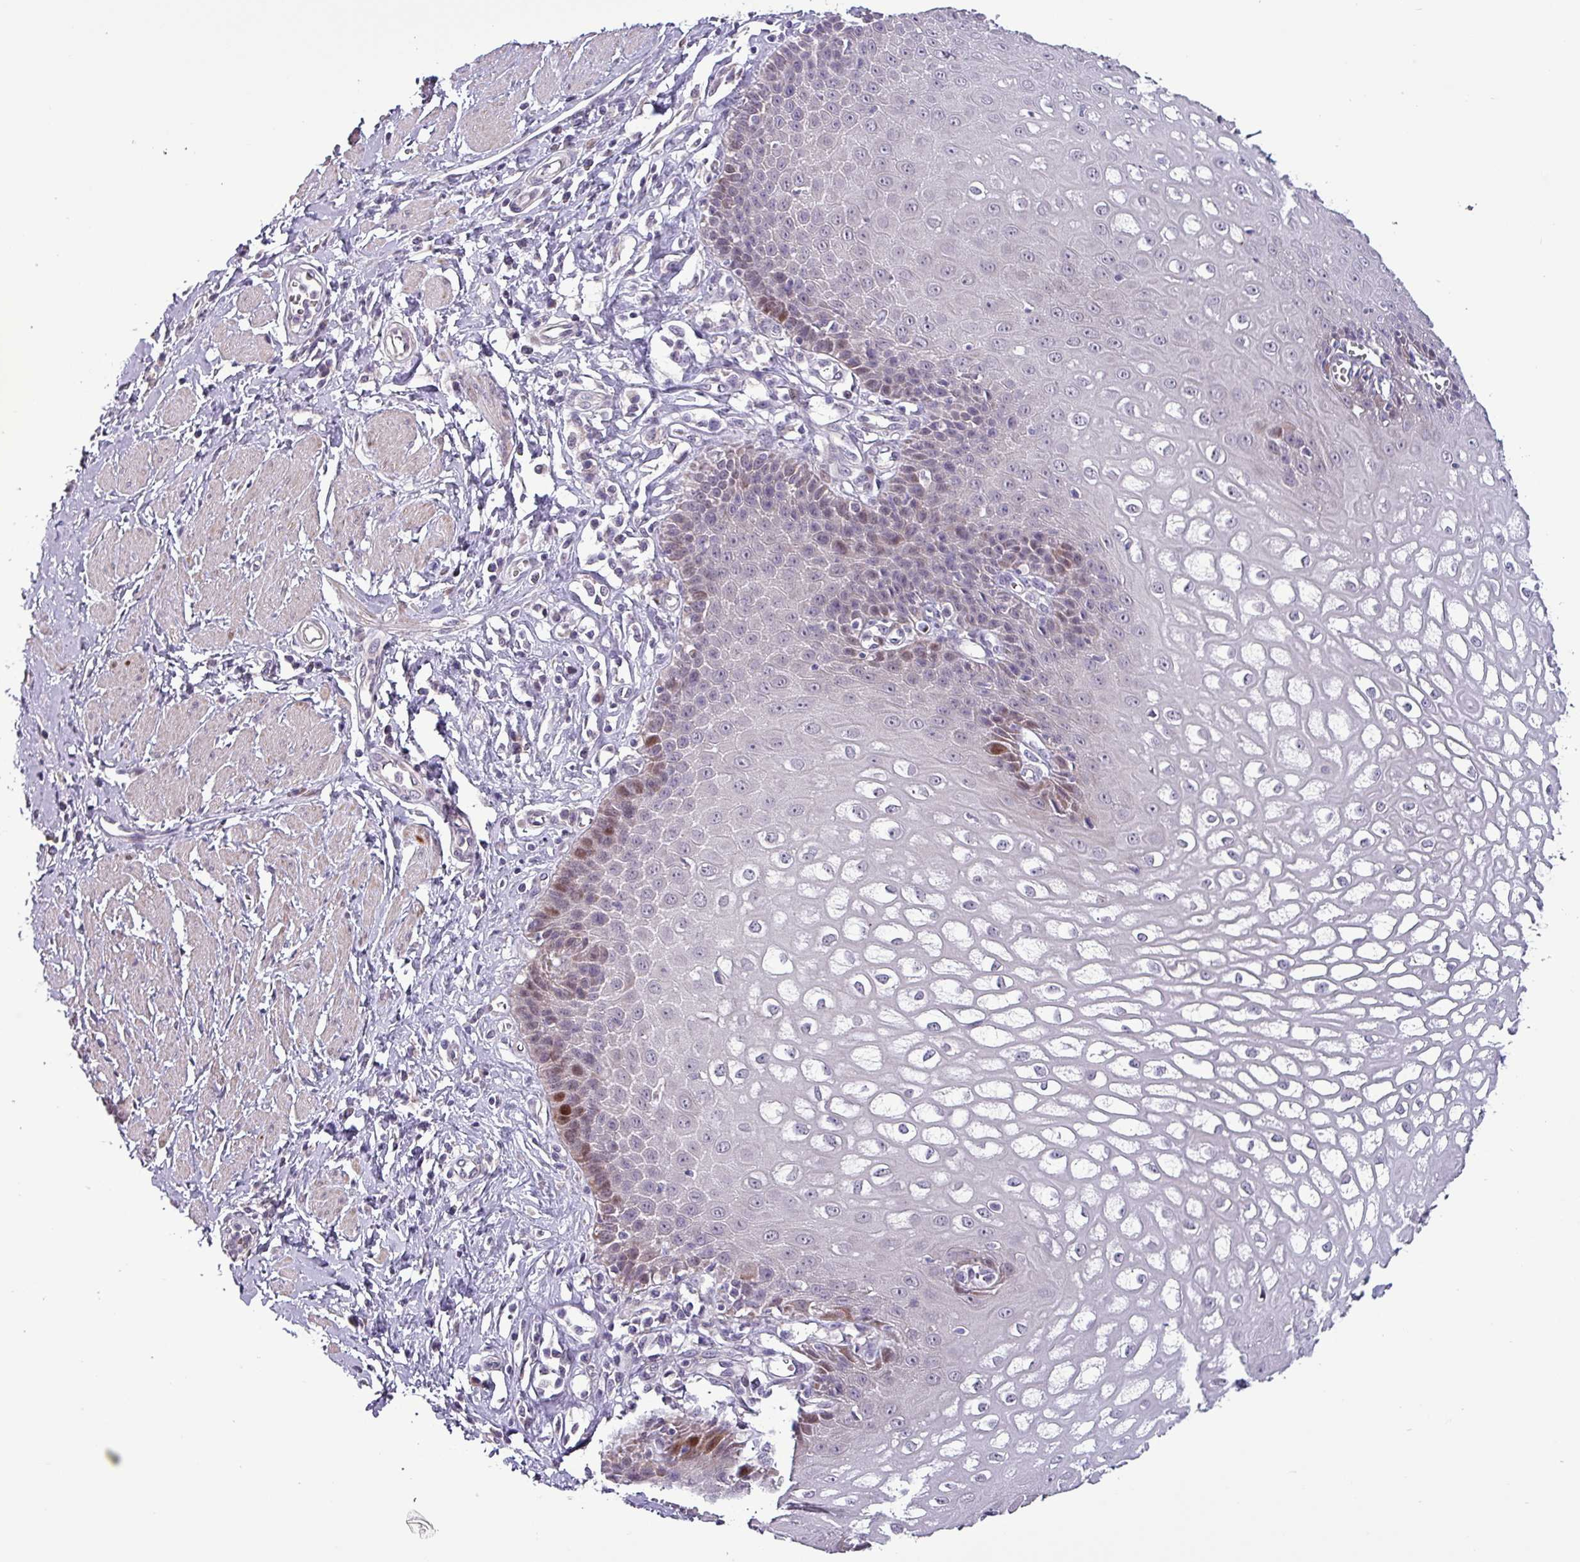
{"staining": {"intensity": "moderate", "quantity": "<25%", "location": "nuclear"}, "tissue": "esophagus", "cell_type": "Squamous epithelial cells", "image_type": "normal", "snomed": [{"axis": "morphology", "description": "Normal tissue, NOS"}, {"axis": "topography", "description": "Esophagus"}], "caption": "A histopathology image showing moderate nuclear expression in approximately <25% of squamous epithelial cells in unremarkable esophagus, as visualized by brown immunohistochemical staining.", "gene": "GRAPL", "patient": {"sex": "male", "age": 67}}